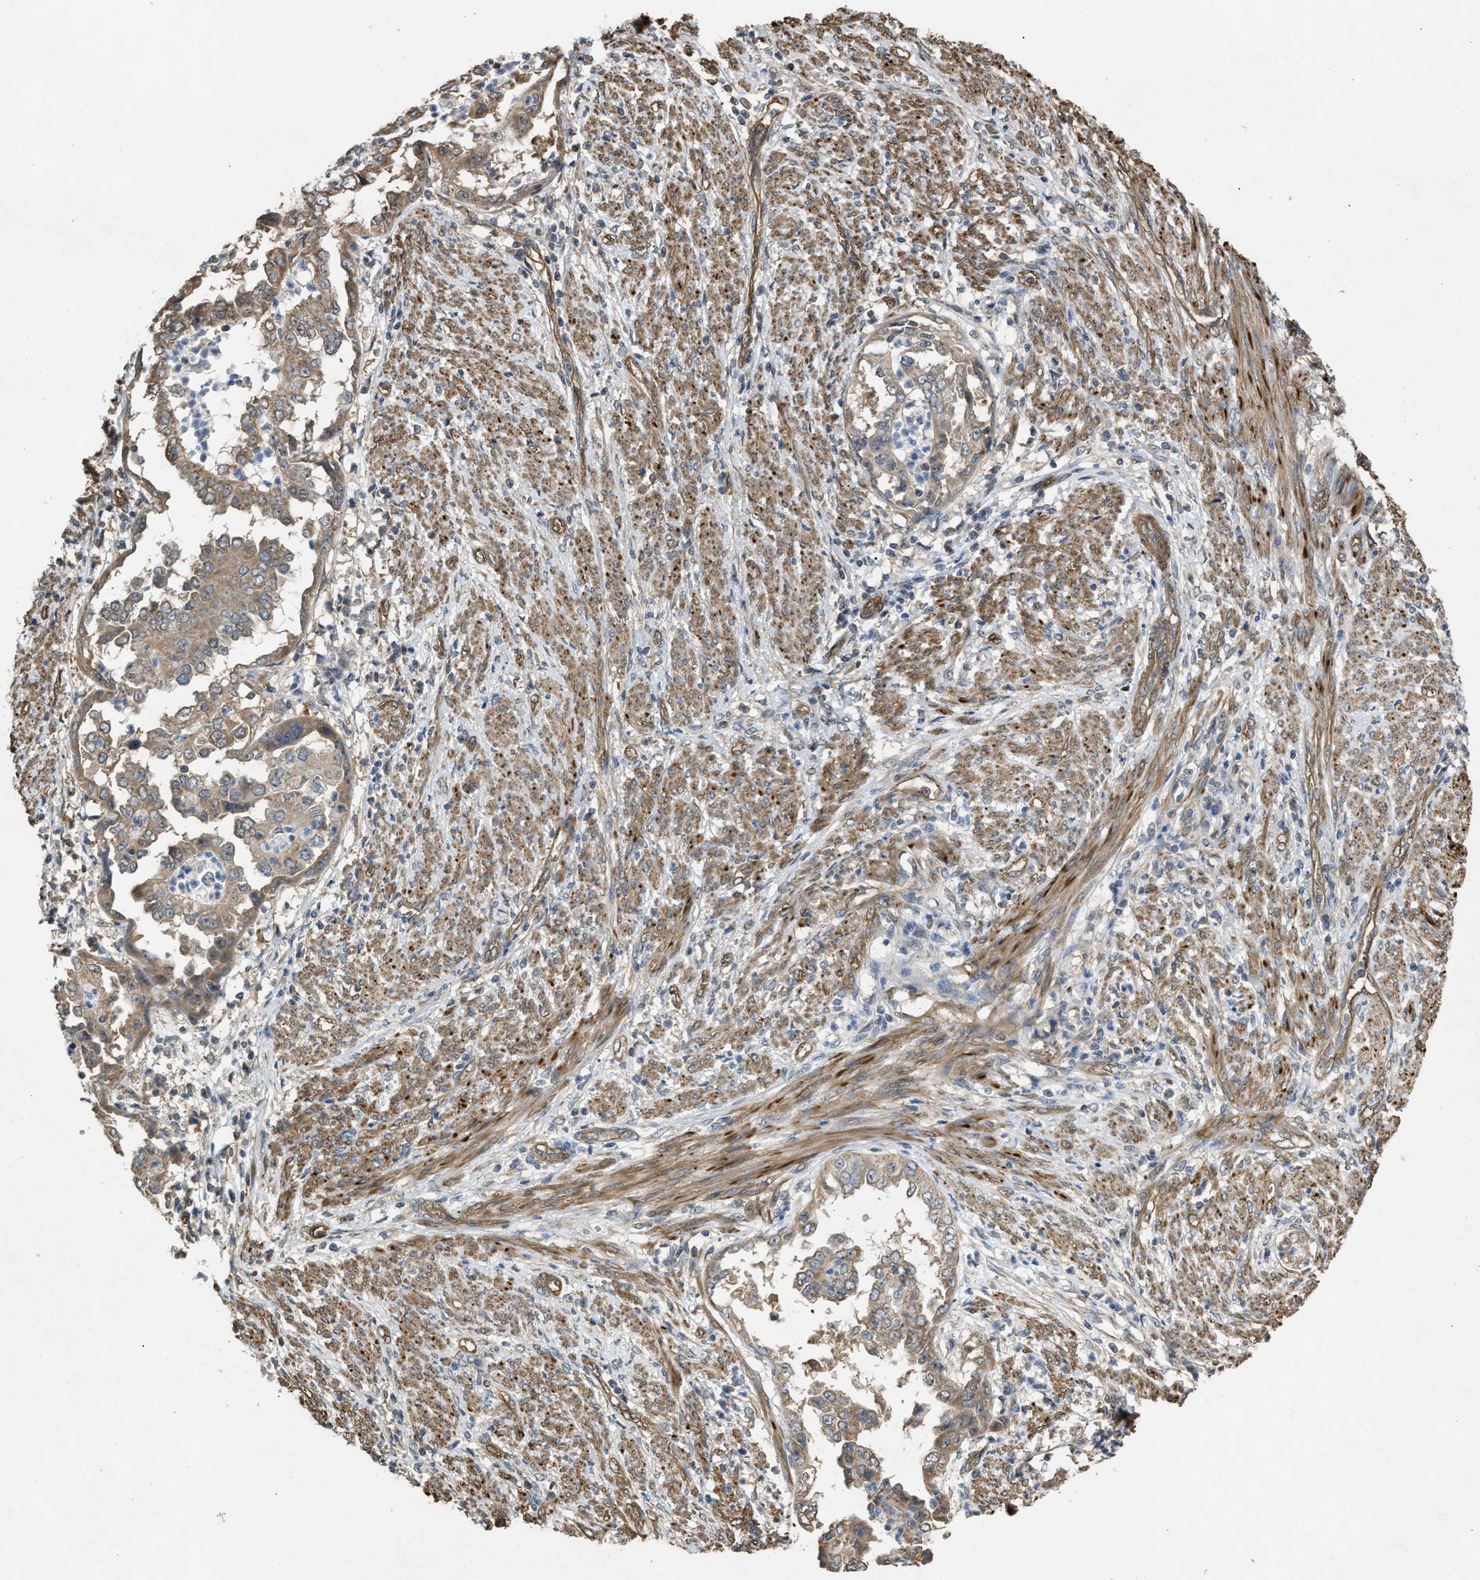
{"staining": {"intensity": "weak", "quantity": ">75%", "location": "cytoplasmic/membranous"}, "tissue": "endometrial cancer", "cell_type": "Tumor cells", "image_type": "cancer", "snomed": [{"axis": "morphology", "description": "Adenocarcinoma, NOS"}, {"axis": "topography", "description": "Endometrium"}], "caption": "Tumor cells display low levels of weak cytoplasmic/membranous expression in approximately >75% of cells in human adenocarcinoma (endometrial).", "gene": "BAG3", "patient": {"sex": "female", "age": 85}}